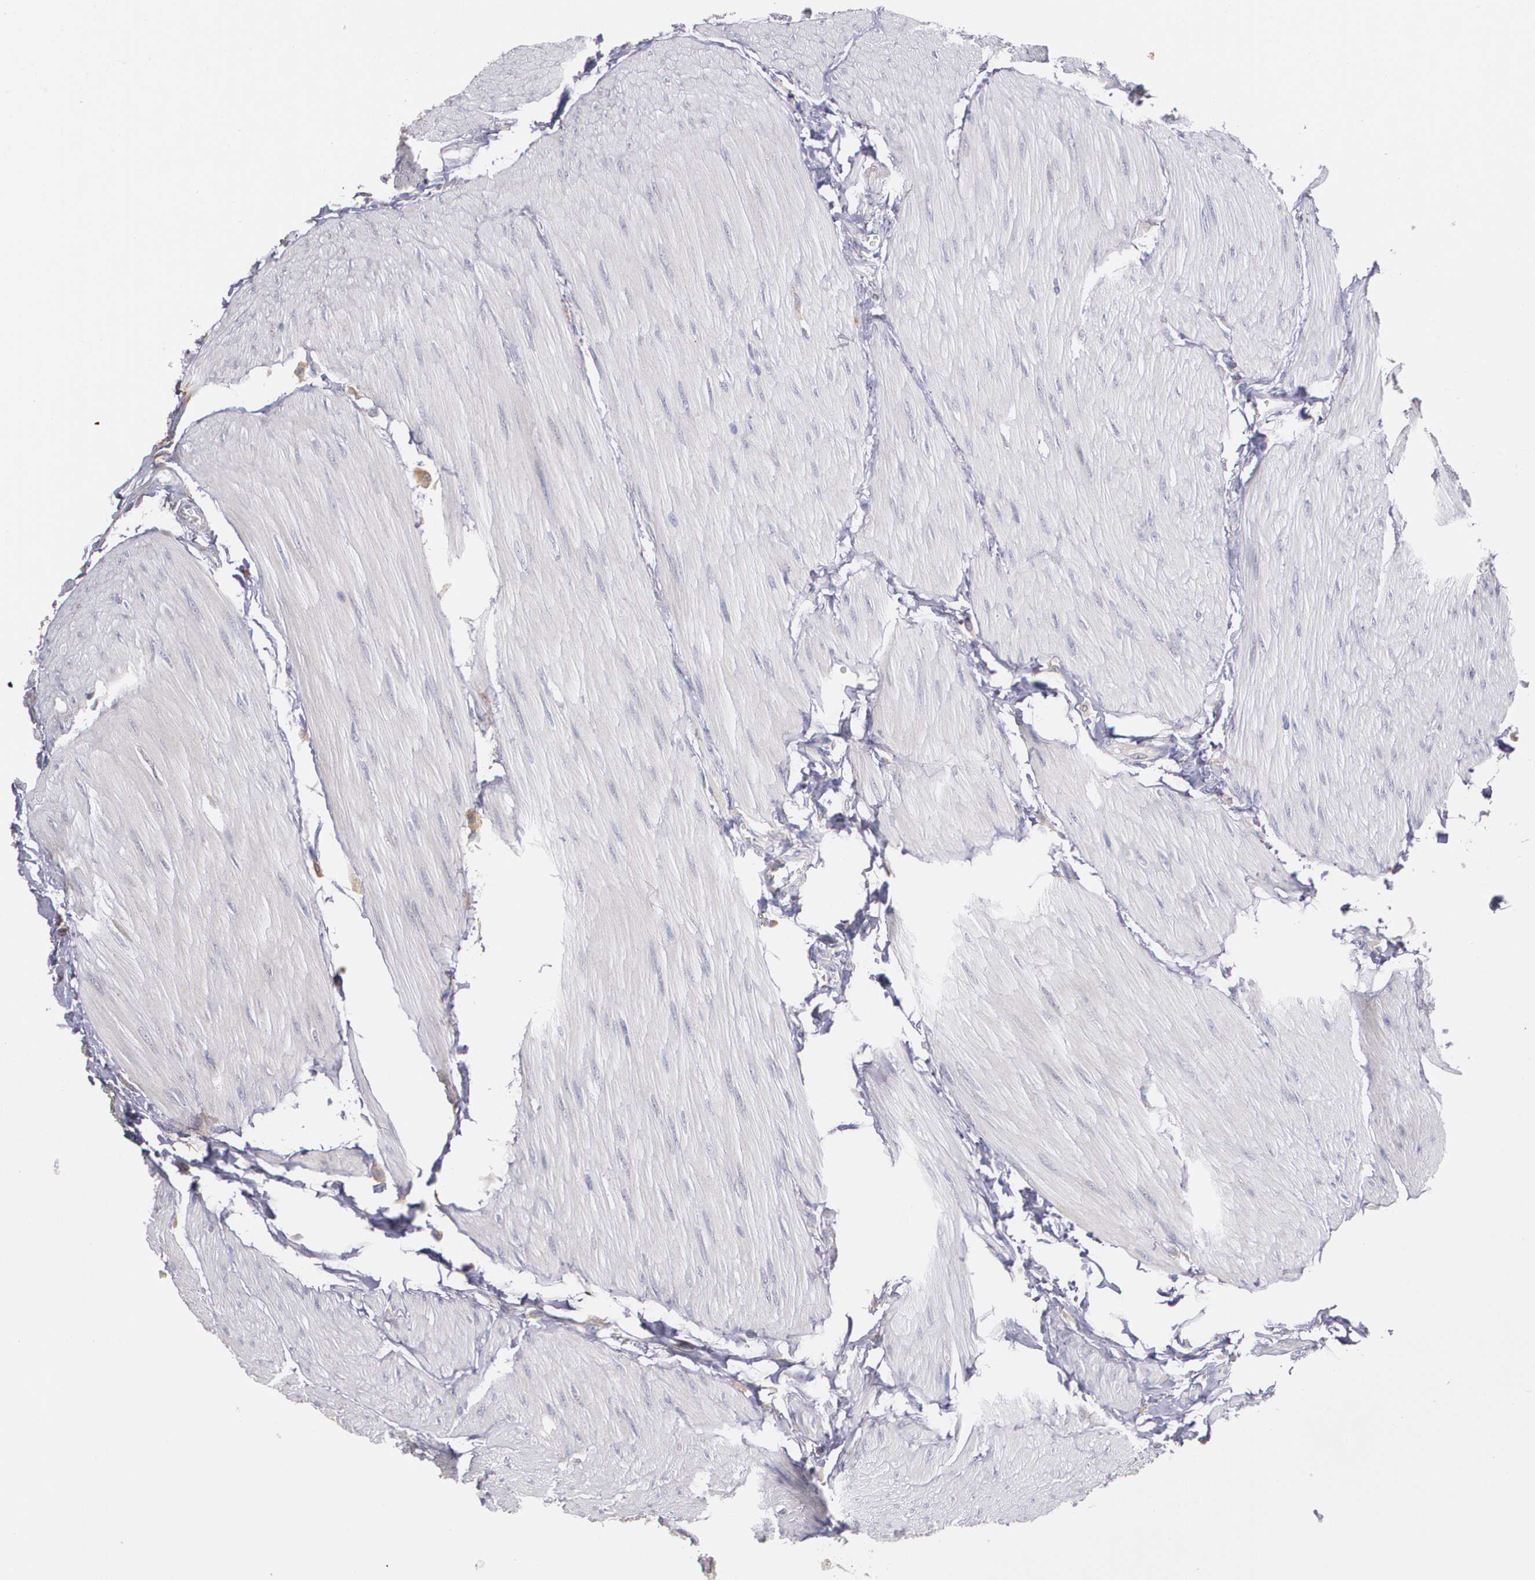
{"staining": {"intensity": "weak", "quantity": "<25%", "location": "cytoplasmic/membranous"}, "tissue": "urothelial cancer", "cell_type": "Tumor cells", "image_type": "cancer", "snomed": [{"axis": "morphology", "description": "Urothelial carcinoma, High grade"}, {"axis": "topography", "description": "Urinary bladder"}], "caption": "Immunohistochemistry photomicrograph of neoplastic tissue: urothelial cancer stained with DAB (3,3'-diaminobenzidine) reveals no significant protein positivity in tumor cells.", "gene": "AMBP", "patient": {"sex": "male", "age": 50}}